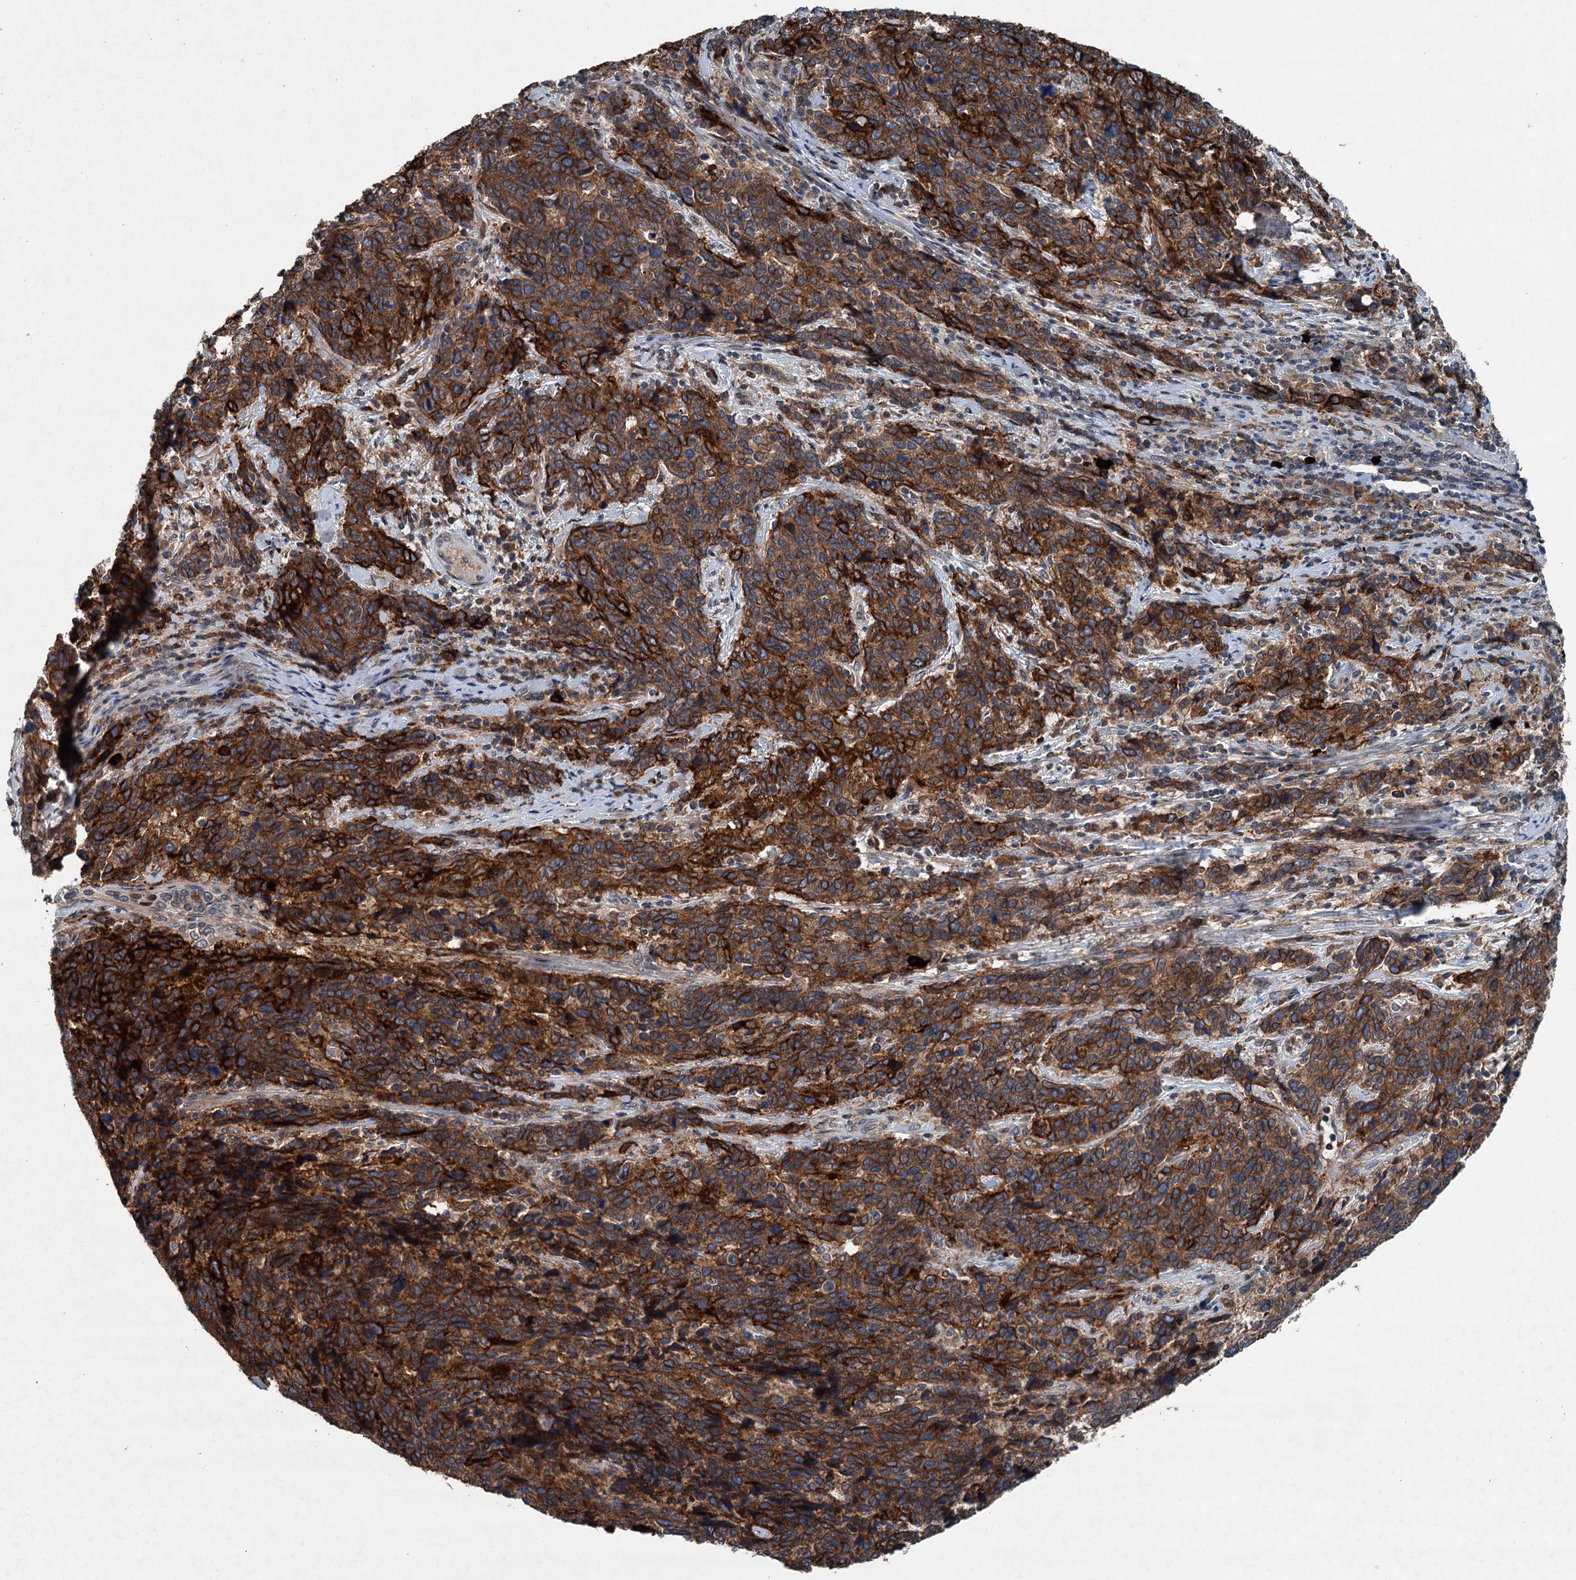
{"staining": {"intensity": "strong", "quantity": ">75%", "location": "cytoplasmic/membranous"}, "tissue": "cervical cancer", "cell_type": "Tumor cells", "image_type": "cancer", "snomed": [{"axis": "morphology", "description": "Squamous cell carcinoma, NOS"}, {"axis": "topography", "description": "Cervix"}], "caption": "The photomicrograph displays immunohistochemical staining of cervical squamous cell carcinoma. There is strong cytoplasmic/membranous expression is identified in about >75% of tumor cells.", "gene": "TAPBPL", "patient": {"sex": "female", "age": 41}}